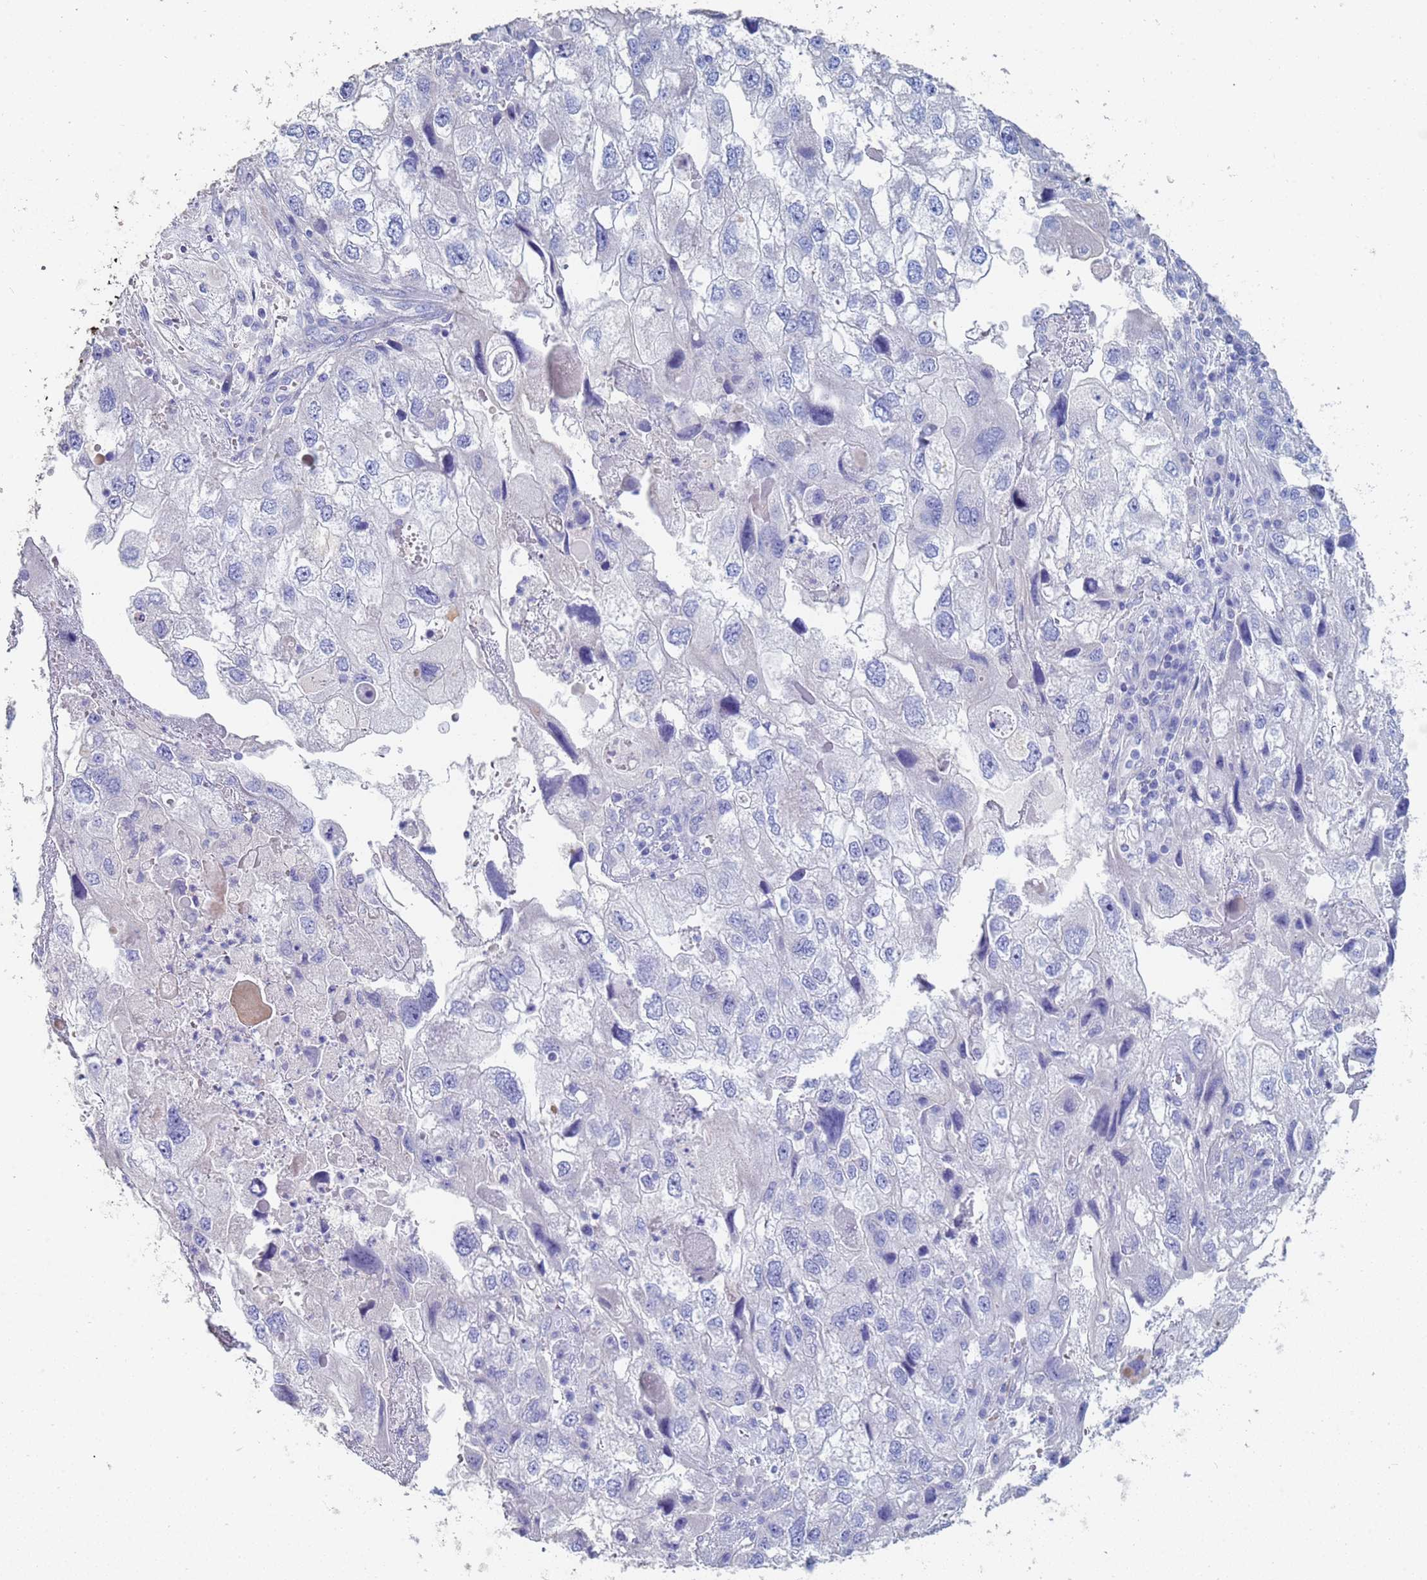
{"staining": {"intensity": "negative", "quantity": "none", "location": "none"}, "tissue": "endometrial cancer", "cell_type": "Tumor cells", "image_type": "cancer", "snomed": [{"axis": "morphology", "description": "Adenocarcinoma, NOS"}, {"axis": "topography", "description": "Endometrium"}], "caption": "A high-resolution micrograph shows IHC staining of endometrial cancer, which displays no significant expression in tumor cells. Brightfield microscopy of immunohistochemistry stained with DAB (brown) and hematoxylin (blue), captured at high magnification.", "gene": "ABCA8", "patient": {"sex": "female", "age": 49}}